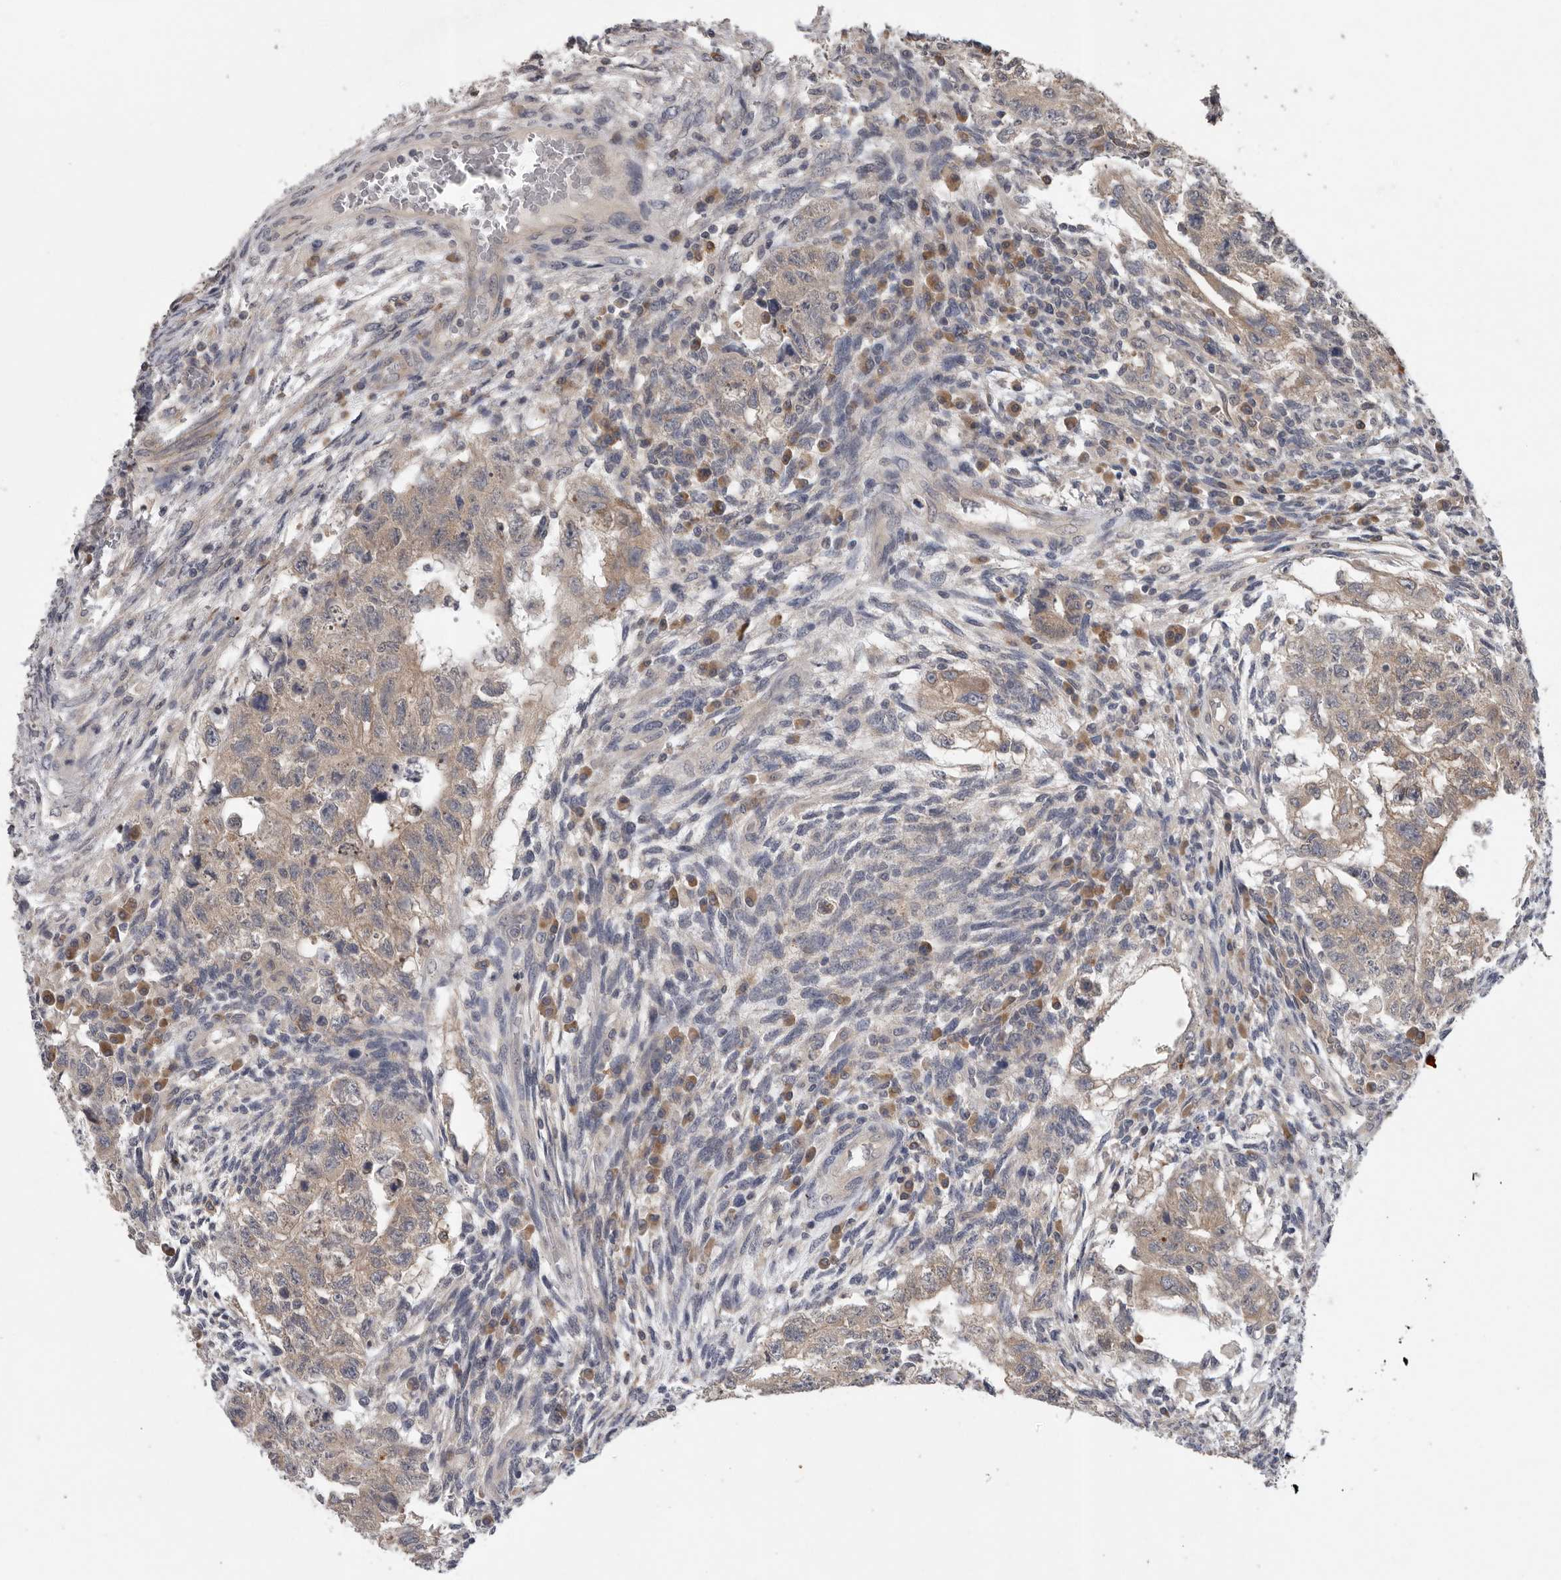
{"staining": {"intensity": "weak", "quantity": ">75%", "location": "cytoplasmic/membranous"}, "tissue": "testis cancer", "cell_type": "Tumor cells", "image_type": "cancer", "snomed": [{"axis": "morphology", "description": "Normal tissue, NOS"}, {"axis": "morphology", "description": "Carcinoma, Embryonal, NOS"}, {"axis": "topography", "description": "Testis"}], "caption": "A high-resolution image shows immunohistochemistry staining of embryonal carcinoma (testis), which shows weak cytoplasmic/membranous staining in approximately >75% of tumor cells. (Brightfield microscopy of DAB IHC at high magnification).", "gene": "RALGPS2", "patient": {"sex": "male", "age": 36}}